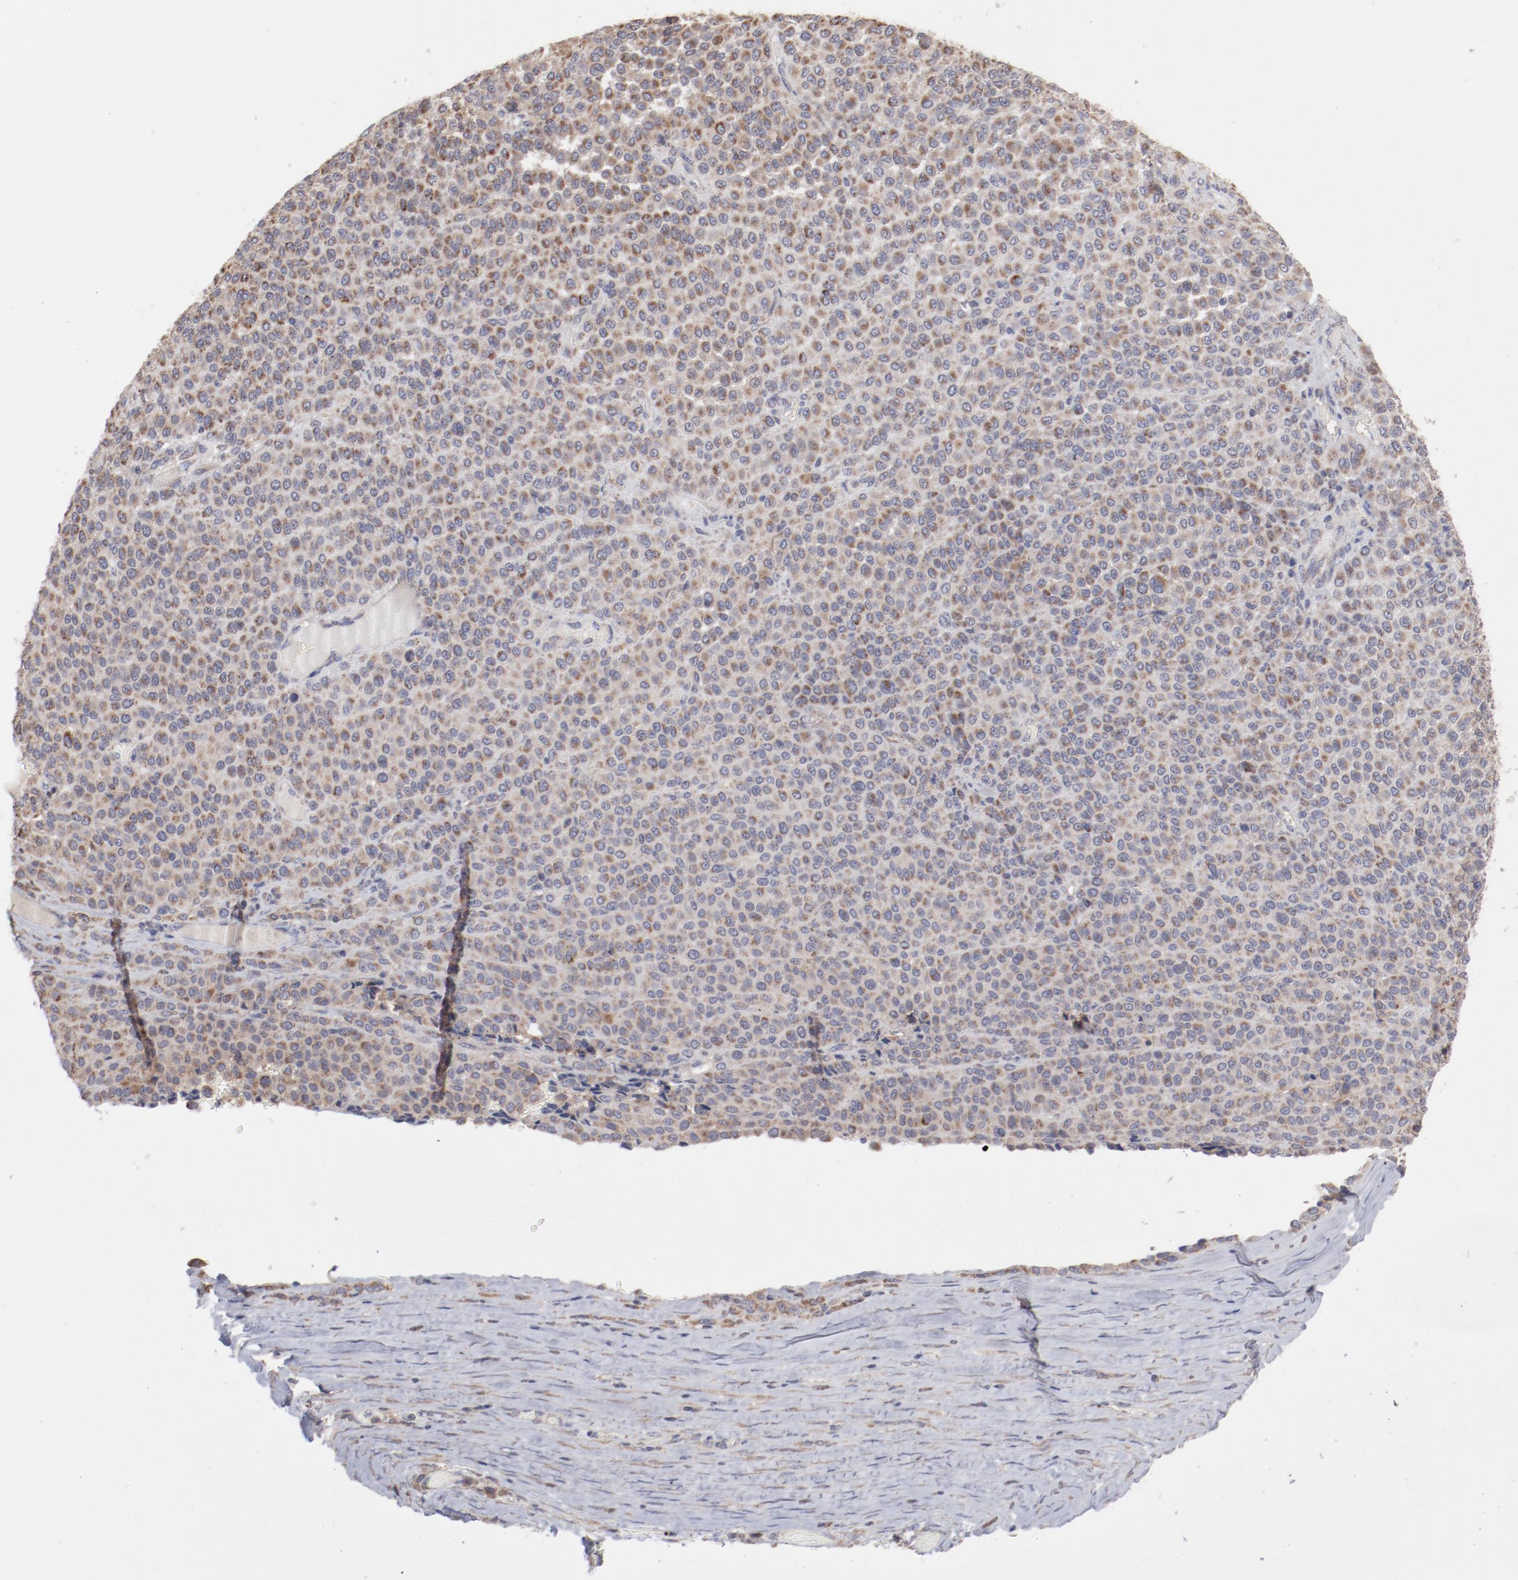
{"staining": {"intensity": "weak", "quantity": ">75%", "location": "cytoplasmic/membranous"}, "tissue": "melanoma", "cell_type": "Tumor cells", "image_type": "cancer", "snomed": [{"axis": "morphology", "description": "Malignant melanoma, Metastatic site"}, {"axis": "topography", "description": "Pancreas"}], "caption": "Immunohistochemical staining of human malignant melanoma (metastatic site) shows low levels of weak cytoplasmic/membranous protein staining in about >75% of tumor cells.", "gene": "PPFIBP2", "patient": {"sex": "female", "age": 30}}